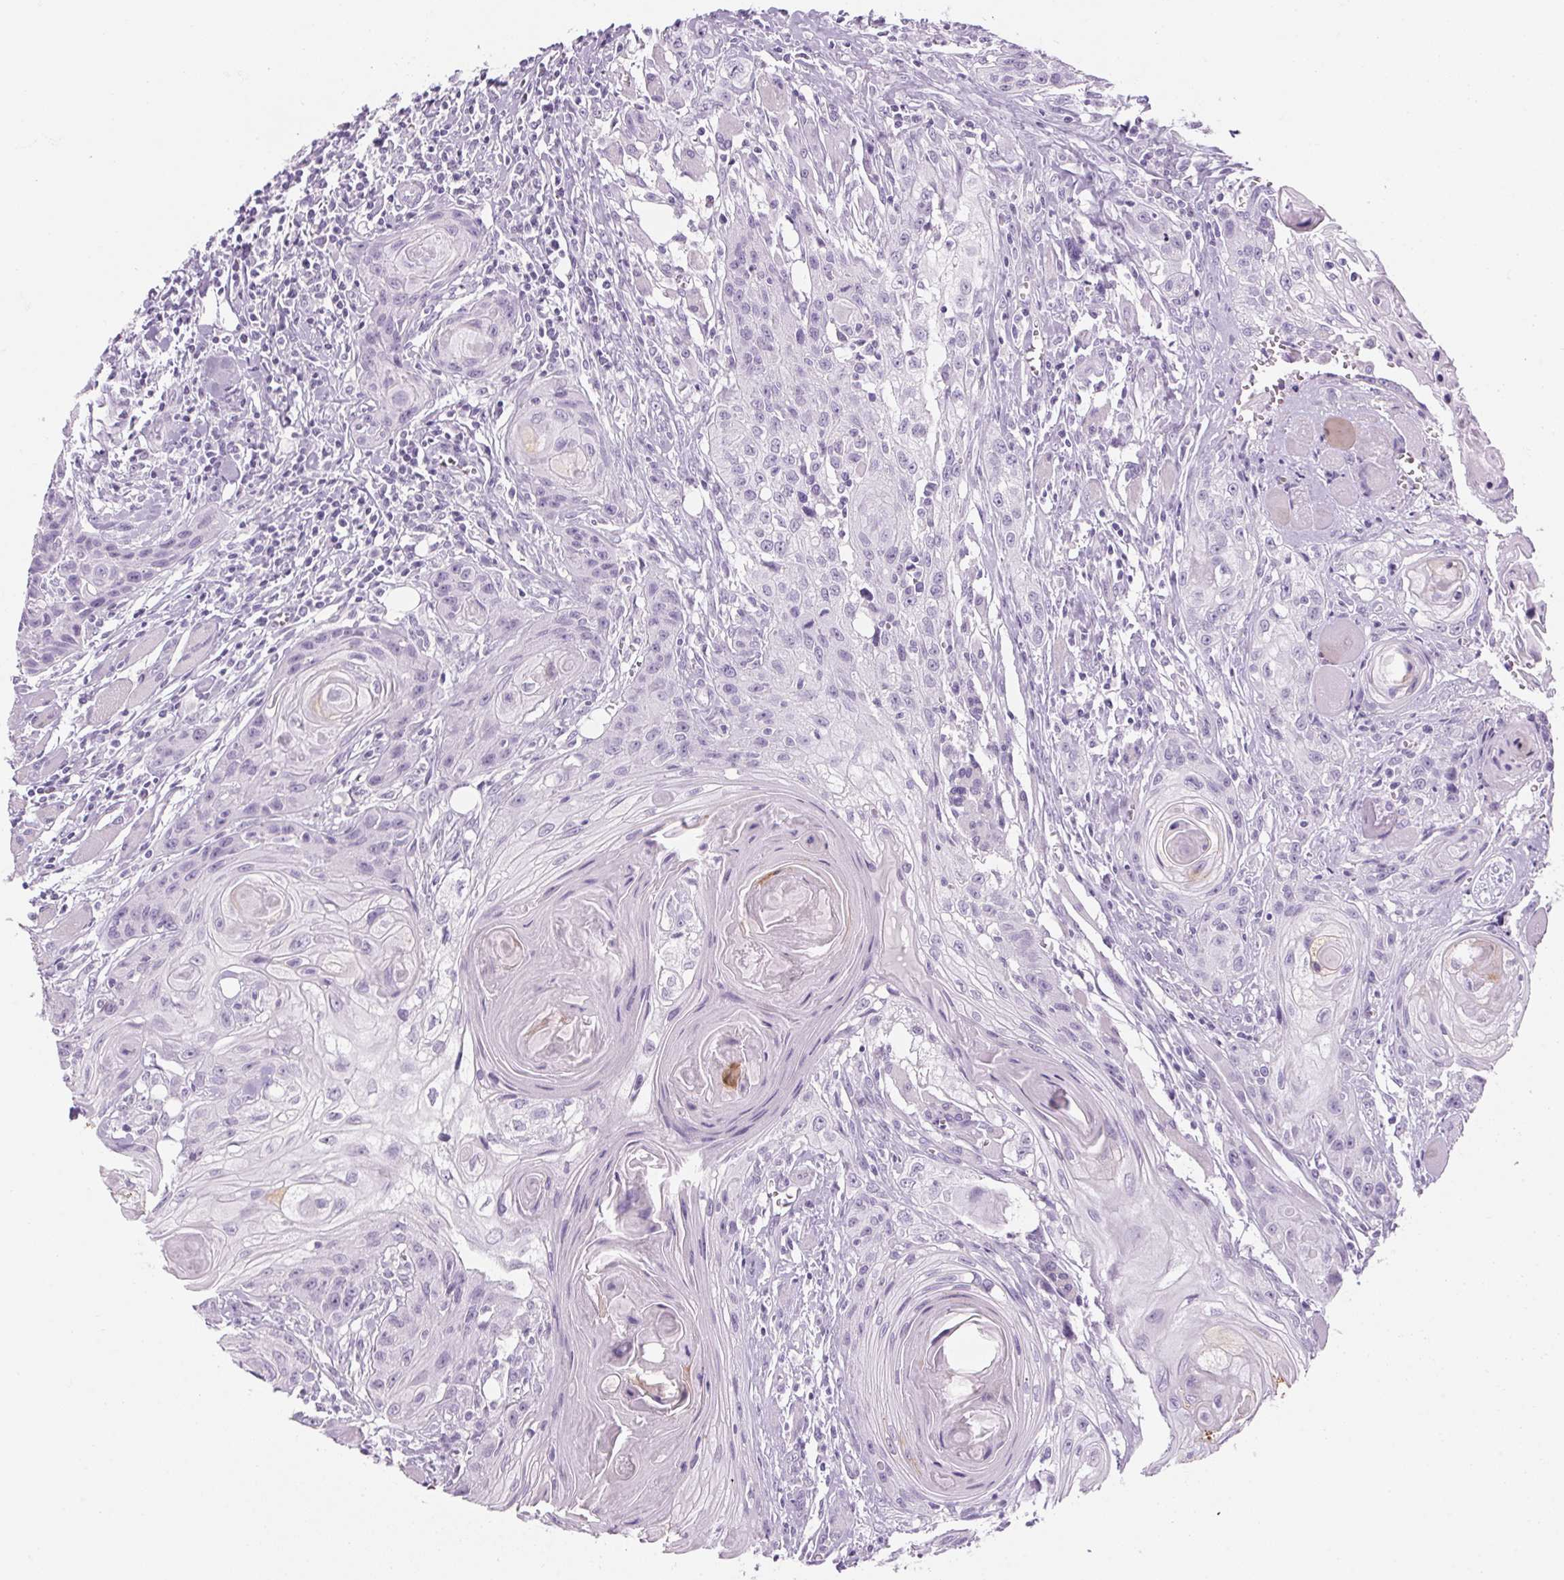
{"staining": {"intensity": "negative", "quantity": "none", "location": "none"}, "tissue": "head and neck cancer", "cell_type": "Tumor cells", "image_type": "cancer", "snomed": [{"axis": "morphology", "description": "Squamous cell carcinoma, NOS"}, {"axis": "topography", "description": "Oral tissue"}, {"axis": "topography", "description": "Head-Neck"}], "caption": "Immunohistochemistry histopathology image of squamous cell carcinoma (head and neck) stained for a protein (brown), which displays no staining in tumor cells. (DAB IHC with hematoxylin counter stain).", "gene": "RPTN", "patient": {"sex": "male", "age": 58}}